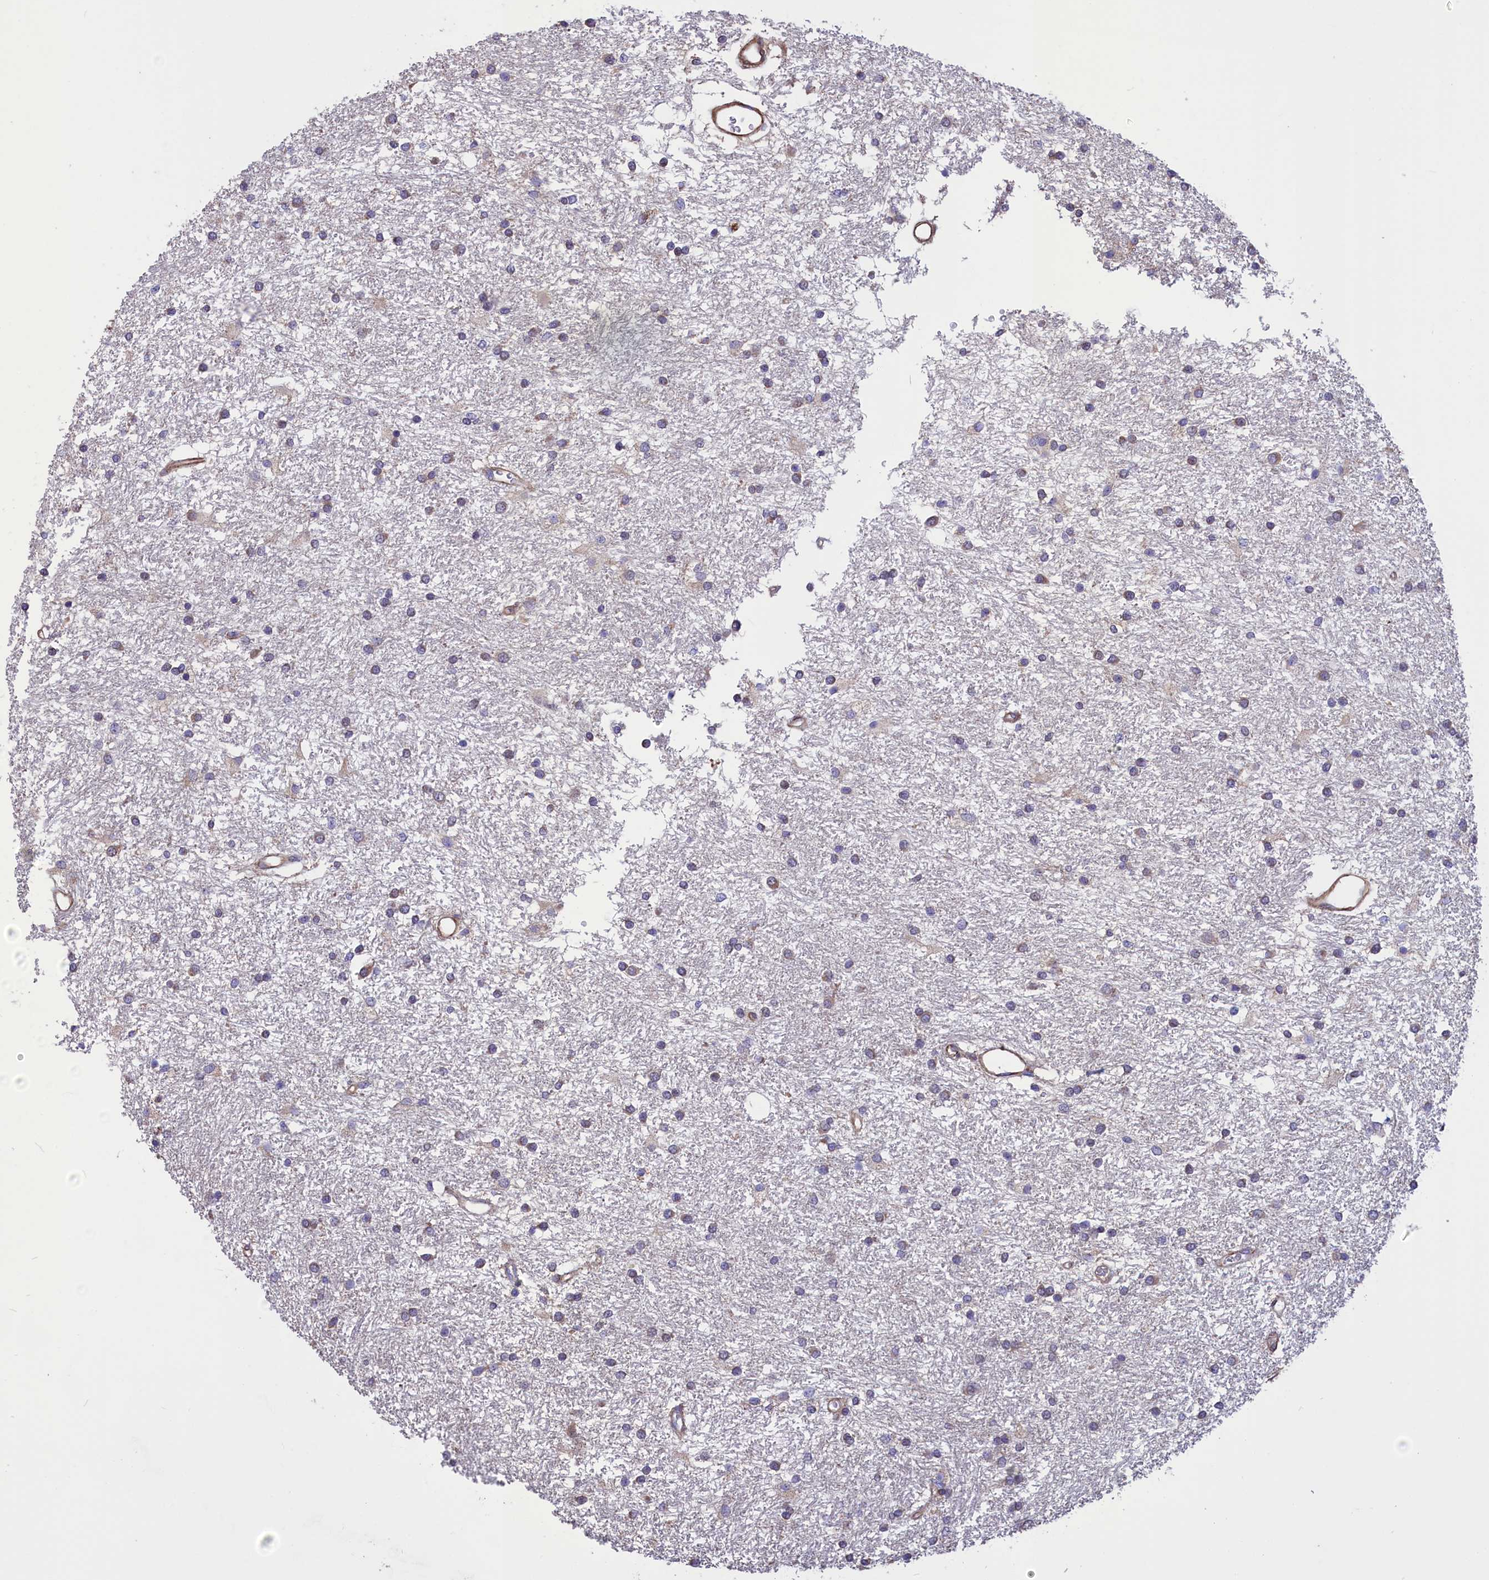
{"staining": {"intensity": "negative", "quantity": "none", "location": "none"}, "tissue": "glioma", "cell_type": "Tumor cells", "image_type": "cancer", "snomed": [{"axis": "morphology", "description": "Glioma, malignant, High grade"}, {"axis": "topography", "description": "Brain"}], "caption": "The photomicrograph reveals no staining of tumor cells in high-grade glioma (malignant).", "gene": "AMDHD2", "patient": {"sex": "male", "age": 77}}